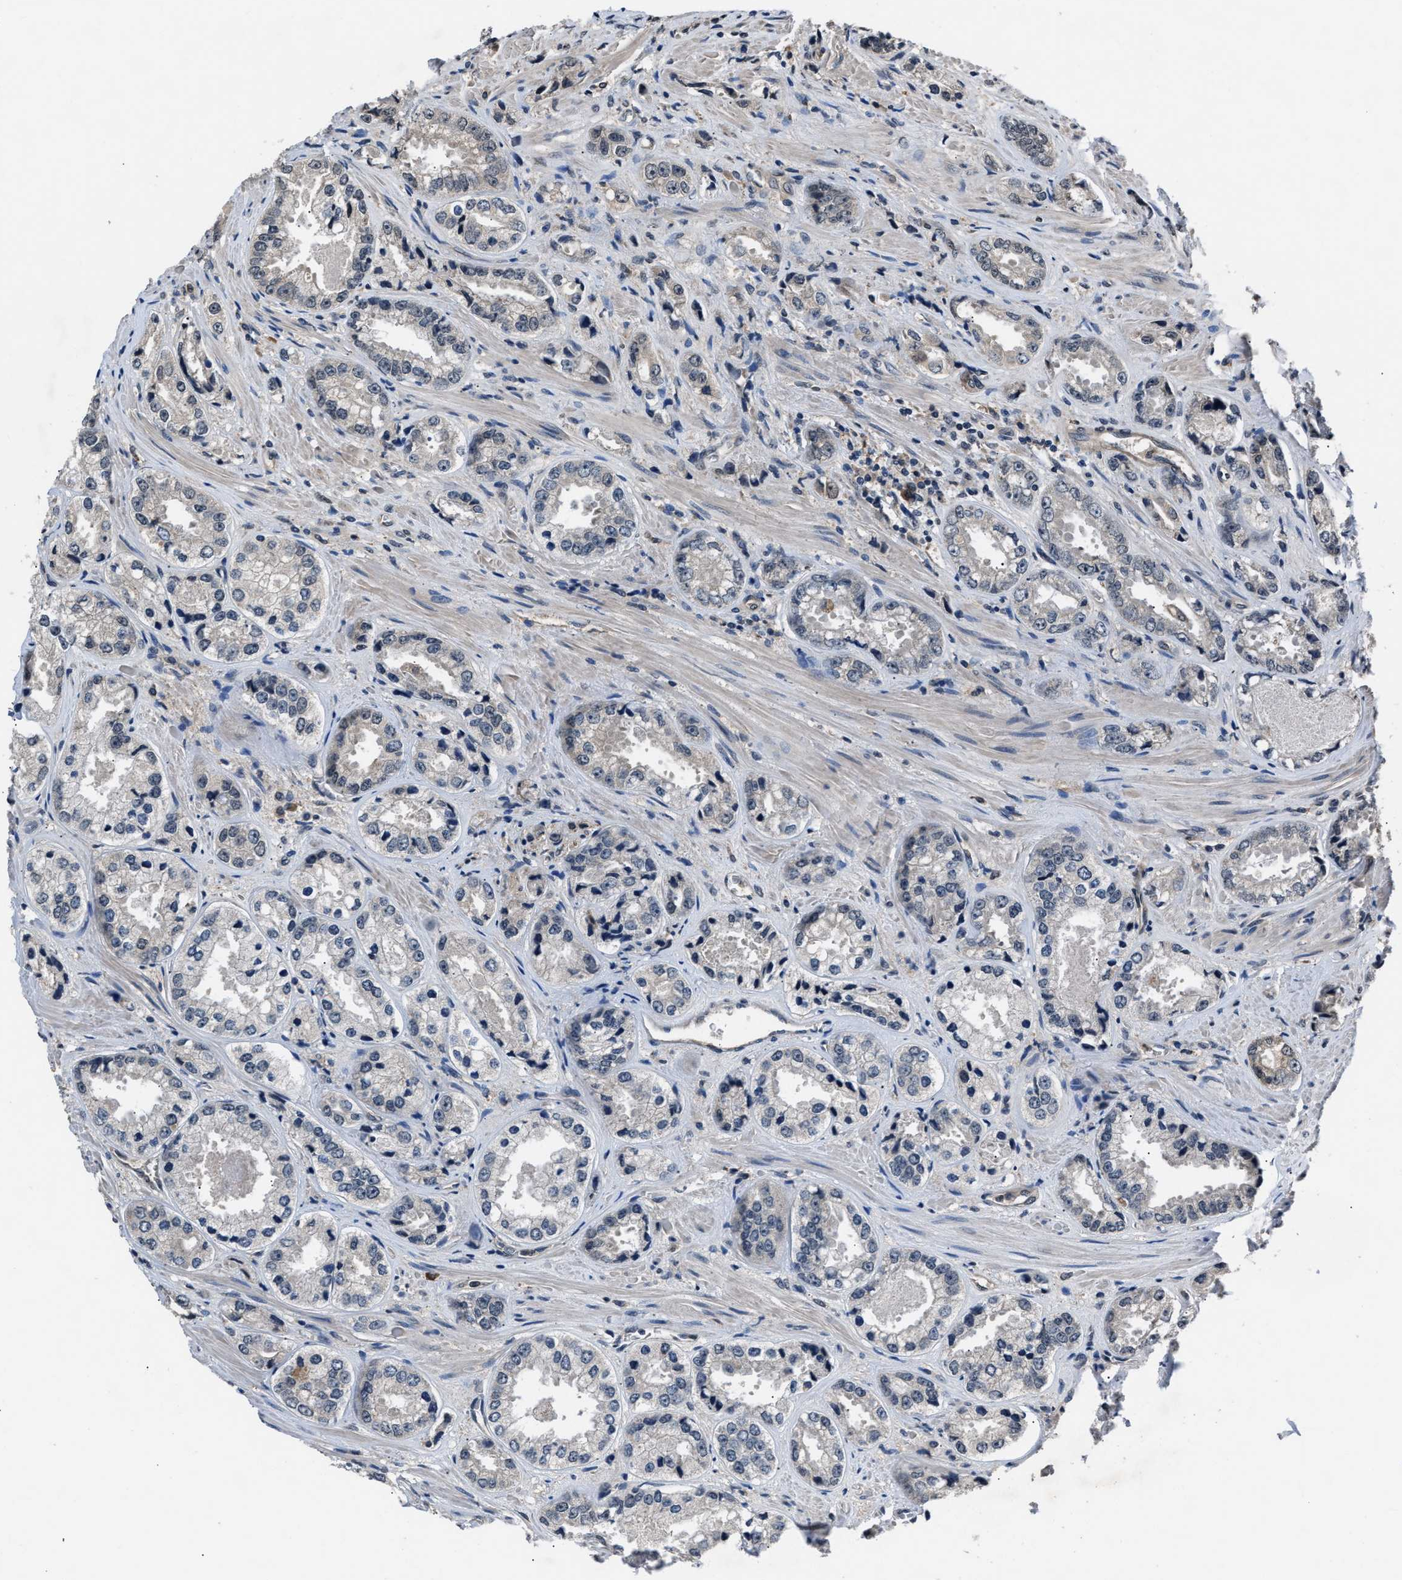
{"staining": {"intensity": "negative", "quantity": "none", "location": "none"}, "tissue": "prostate cancer", "cell_type": "Tumor cells", "image_type": "cancer", "snomed": [{"axis": "morphology", "description": "Adenocarcinoma, High grade"}, {"axis": "topography", "description": "Prostate"}], "caption": "Prostate adenocarcinoma (high-grade) stained for a protein using IHC demonstrates no staining tumor cells.", "gene": "TP53I3", "patient": {"sex": "male", "age": 61}}